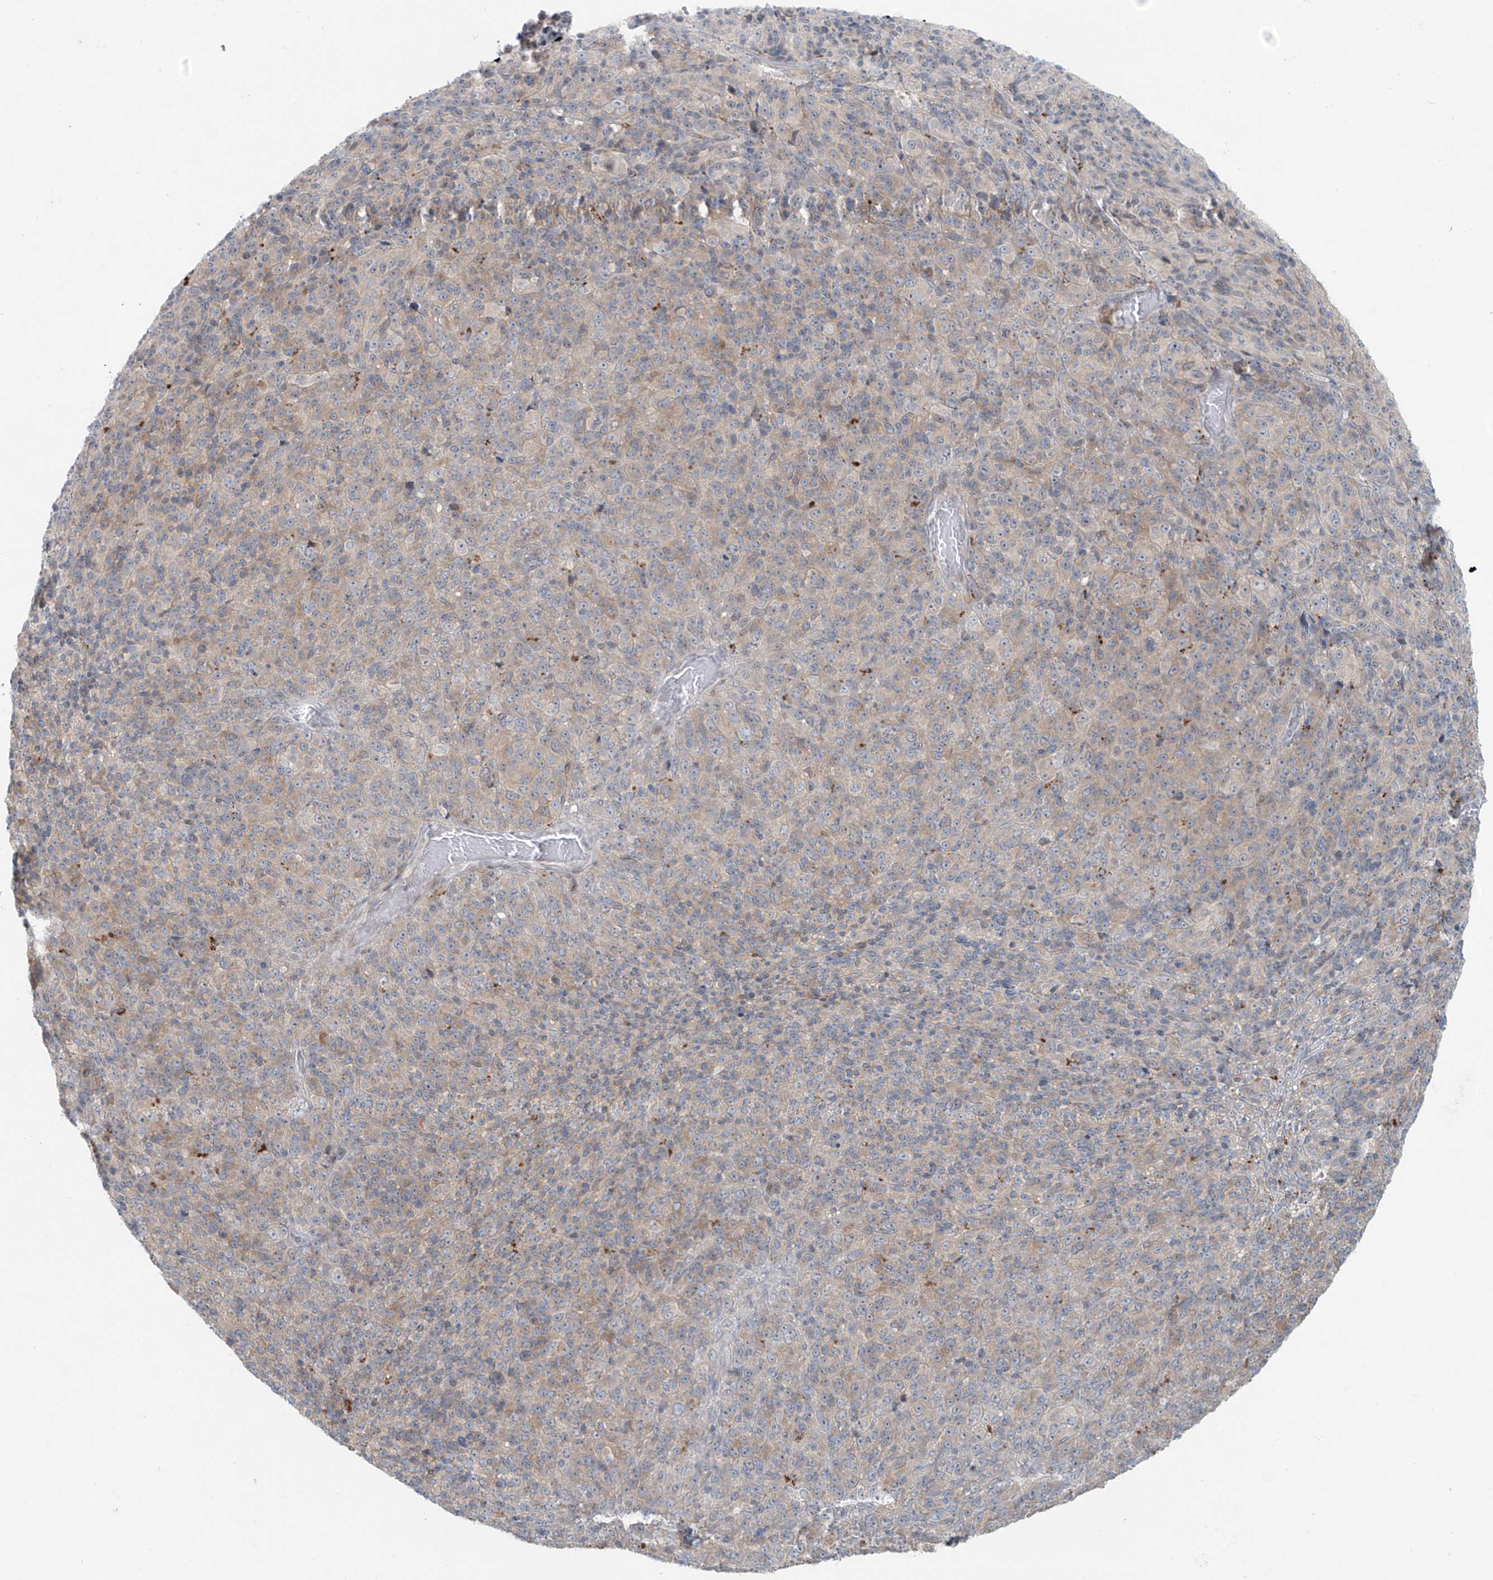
{"staining": {"intensity": "weak", "quantity": "<25%", "location": "cytoplasmic/membranous"}, "tissue": "melanoma", "cell_type": "Tumor cells", "image_type": "cancer", "snomed": [{"axis": "morphology", "description": "Malignant melanoma, Metastatic site"}, {"axis": "topography", "description": "Brain"}], "caption": "The immunohistochemistry (IHC) image has no significant positivity in tumor cells of malignant melanoma (metastatic site) tissue.", "gene": "PPAT", "patient": {"sex": "female", "age": 56}}